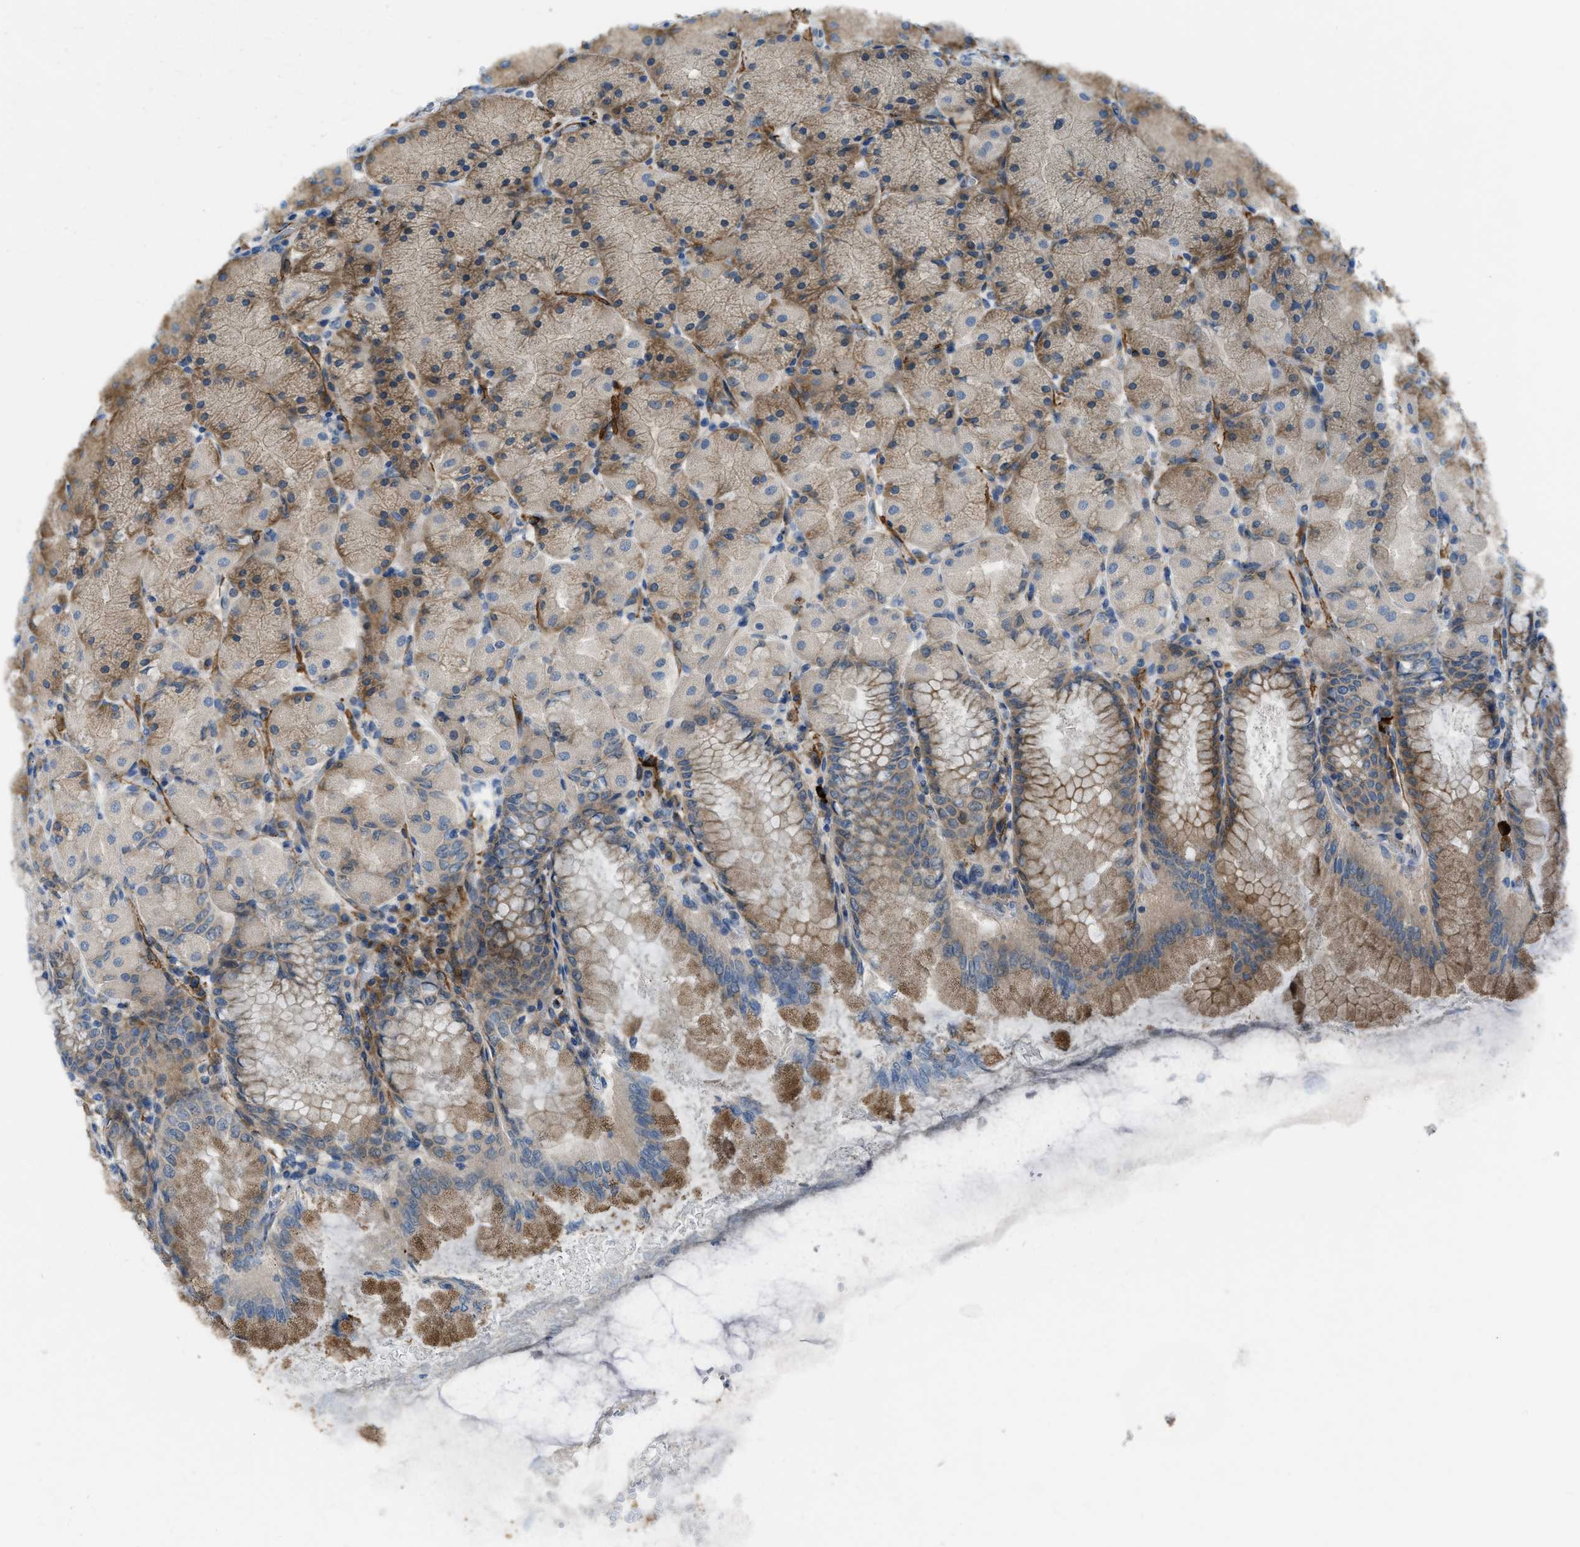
{"staining": {"intensity": "strong", "quantity": "25%-75%", "location": "cytoplasmic/membranous"}, "tissue": "stomach", "cell_type": "Glandular cells", "image_type": "normal", "snomed": [{"axis": "morphology", "description": "Normal tissue, NOS"}, {"axis": "topography", "description": "Stomach, upper"}], "caption": "A high-resolution micrograph shows immunohistochemistry (IHC) staining of benign stomach, which reveals strong cytoplasmic/membranous staining in about 25%-75% of glandular cells.", "gene": "BMPR1A", "patient": {"sex": "female", "age": 56}}